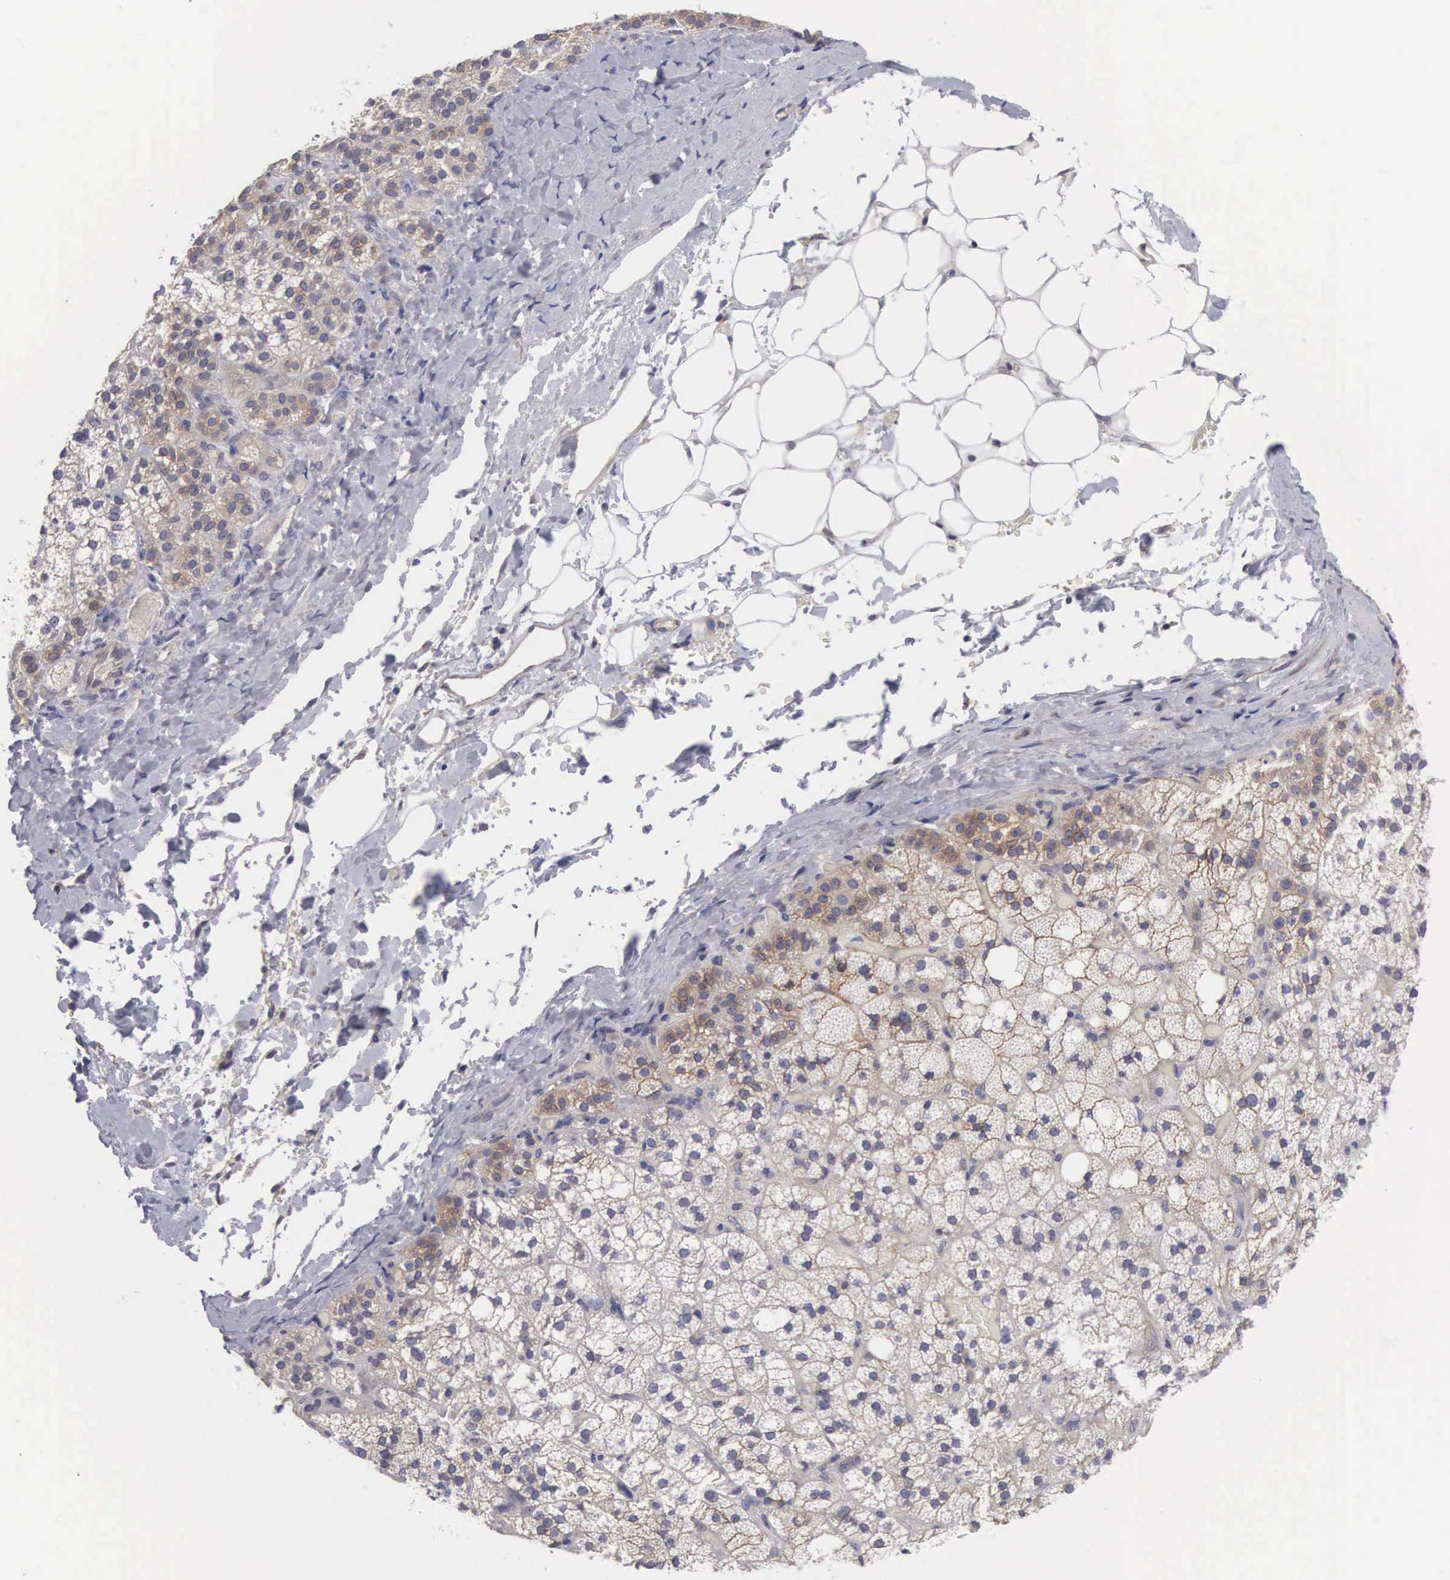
{"staining": {"intensity": "moderate", "quantity": "<25%", "location": "cytoplasmic/membranous"}, "tissue": "adrenal gland", "cell_type": "Glandular cells", "image_type": "normal", "snomed": [{"axis": "morphology", "description": "Normal tissue, NOS"}, {"axis": "topography", "description": "Adrenal gland"}], "caption": "Immunohistochemical staining of benign human adrenal gland shows low levels of moderate cytoplasmic/membranous positivity in approximately <25% of glandular cells. The protein of interest is shown in brown color, while the nuclei are stained blue.", "gene": "SLITRK4", "patient": {"sex": "male", "age": 53}}